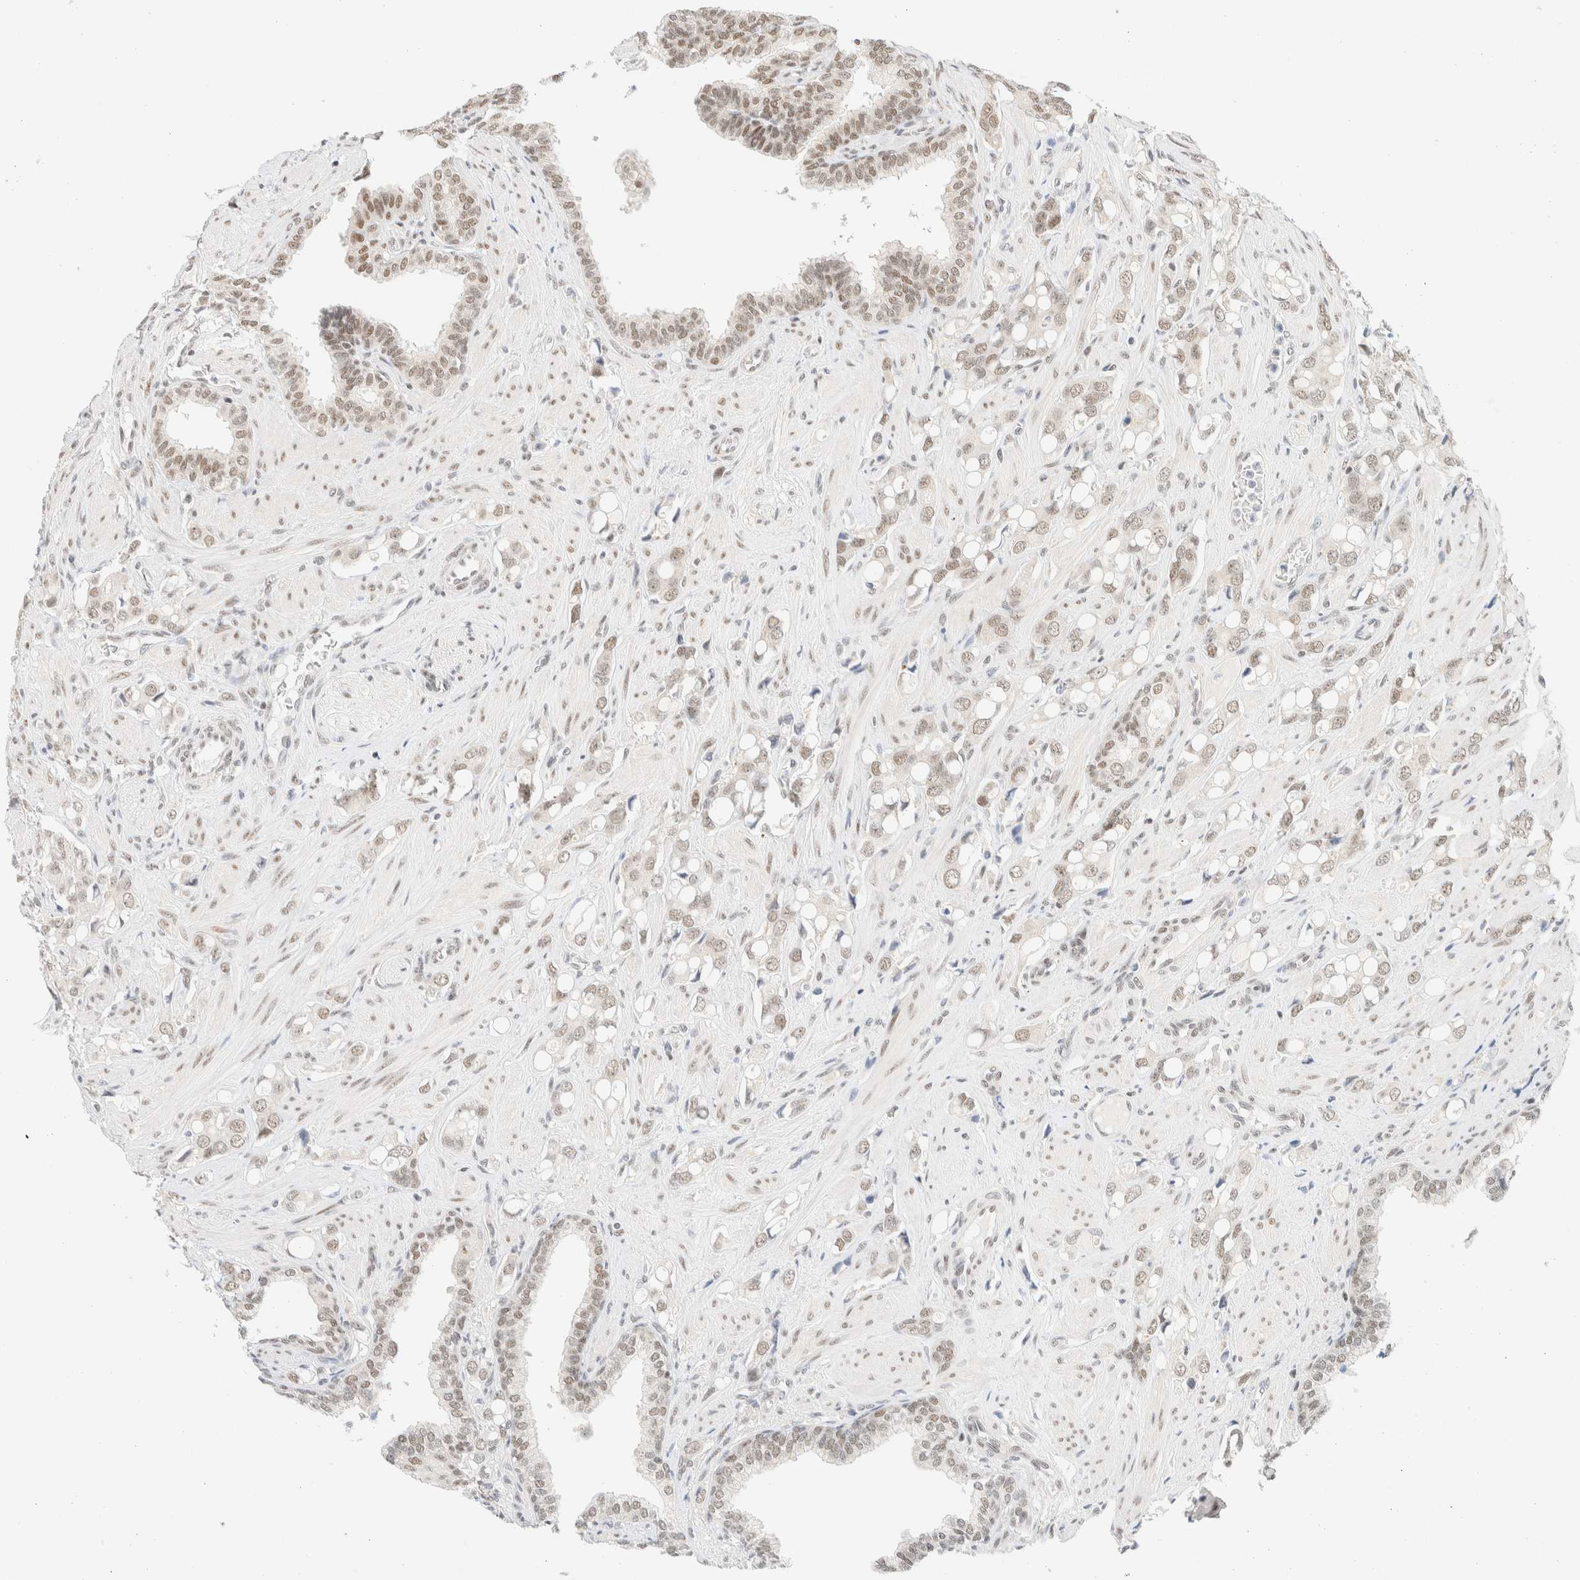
{"staining": {"intensity": "weak", "quantity": "25%-75%", "location": "nuclear"}, "tissue": "prostate cancer", "cell_type": "Tumor cells", "image_type": "cancer", "snomed": [{"axis": "morphology", "description": "Adenocarcinoma, High grade"}, {"axis": "topography", "description": "Prostate"}], "caption": "Immunohistochemistry (IHC) (DAB) staining of human prostate adenocarcinoma (high-grade) shows weak nuclear protein staining in about 25%-75% of tumor cells.", "gene": "PYGO2", "patient": {"sex": "male", "age": 52}}